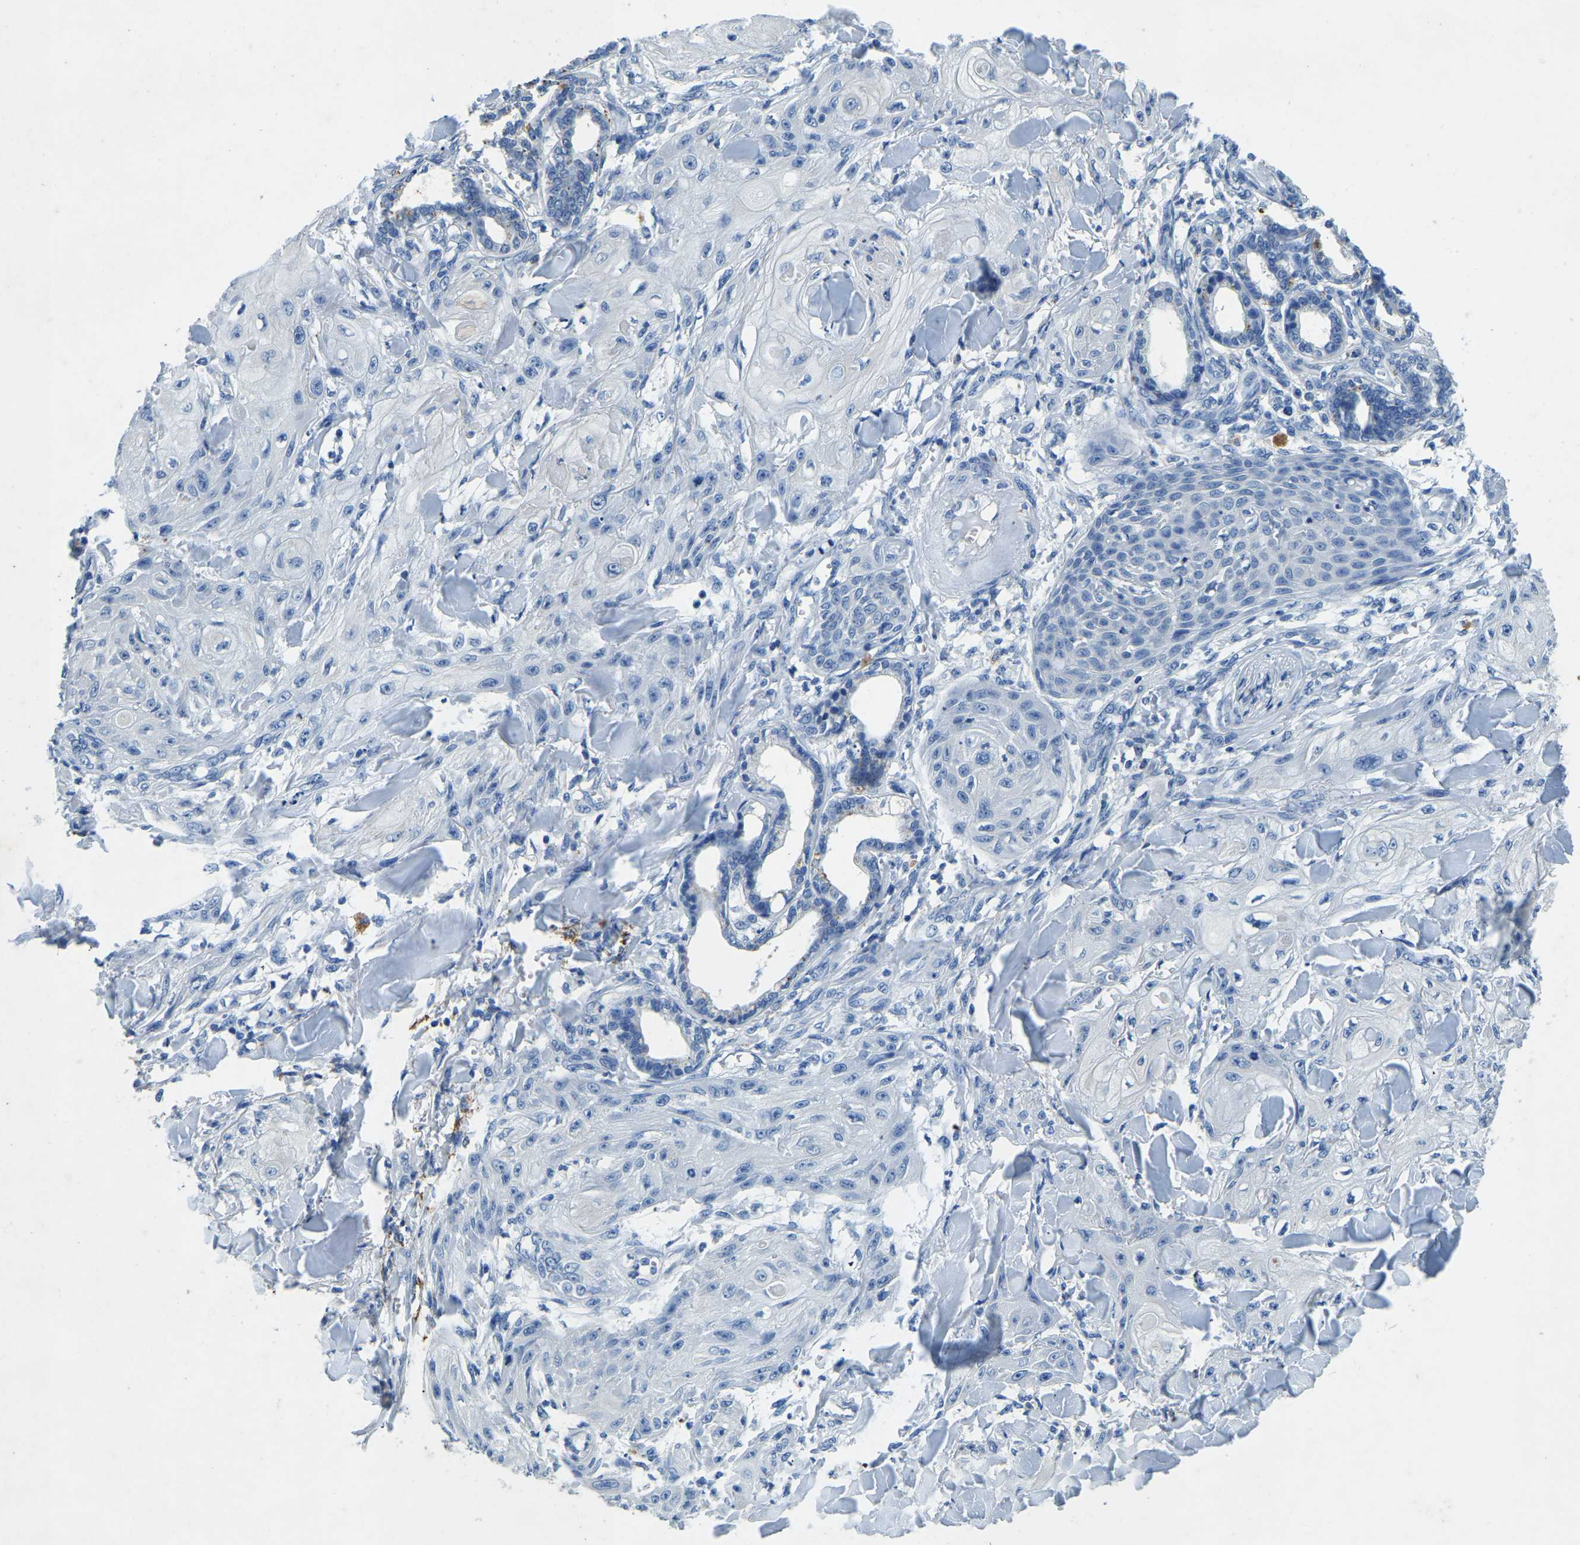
{"staining": {"intensity": "negative", "quantity": "none", "location": "none"}, "tissue": "skin cancer", "cell_type": "Tumor cells", "image_type": "cancer", "snomed": [{"axis": "morphology", "description": "Squamous cell carcinoma, NOS"}, {"axis": "topography", "description": "Skin"}], "caption": "Tumor cells show no significant expression in skin squamous cell carcinoma. The staining is performed using DAB brown chromogen with nuclei counter-stained in using hematoxylin.", "gene": "UBN2", "patient": {"sex": "male", "age": 74}}